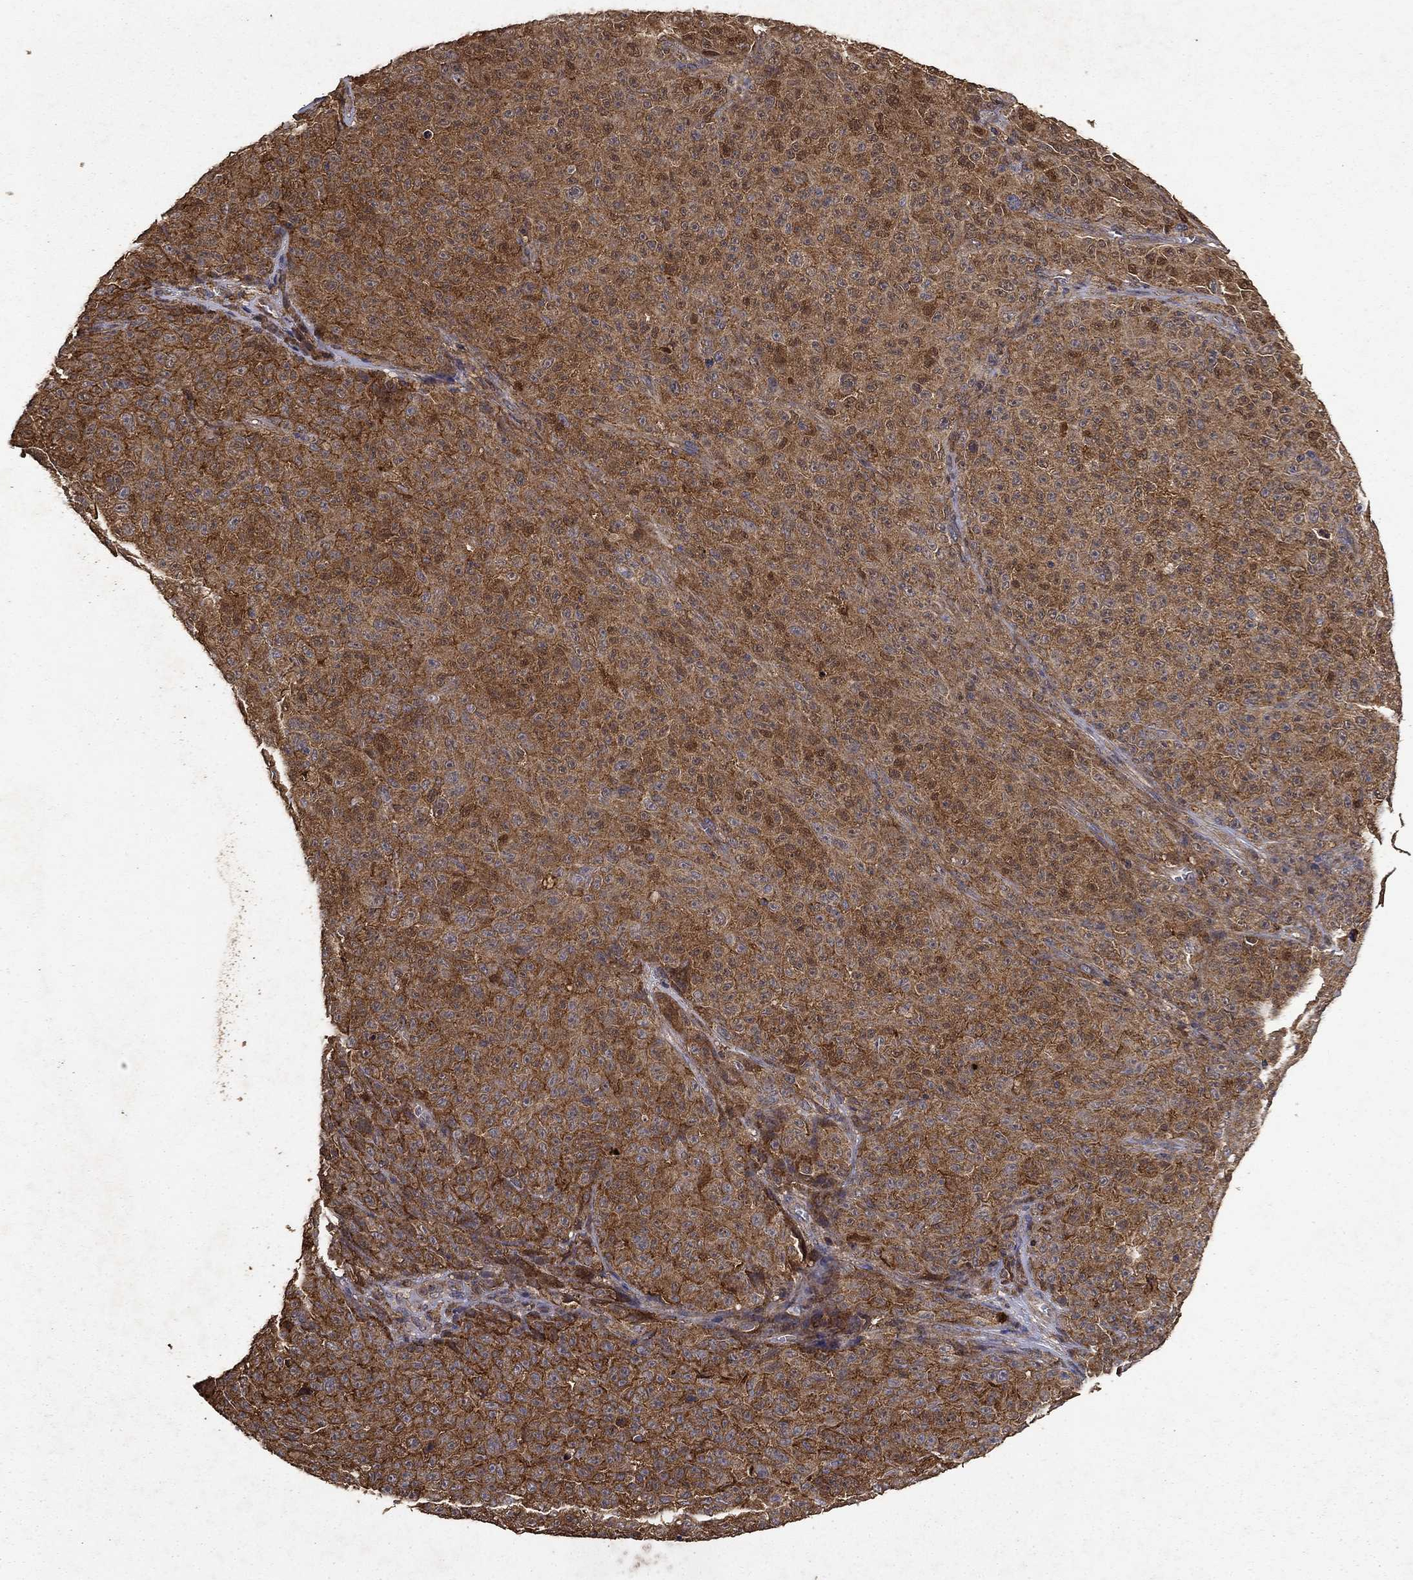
{"staining": {"intensity": "strong", "quantity": ">75%", "location": "cytoplasmic/membranous"}, "tissue": "melanoma", "cell_type": "Tumor cells", "image_type": "cancer", "snomed": [{"axis": "morphology", "description": "Malignant melanoma, NOS"}, {"axis": "topography", "description": "Skin"}], "caption": "Human malignant melanoma stained for a protein (brown) demonstrates strong cytoplasmic/membranous positive expression in about >75% of tumor cells.", "gene": "IFRD1", "patient": {"sex": "female", "age": 82}}